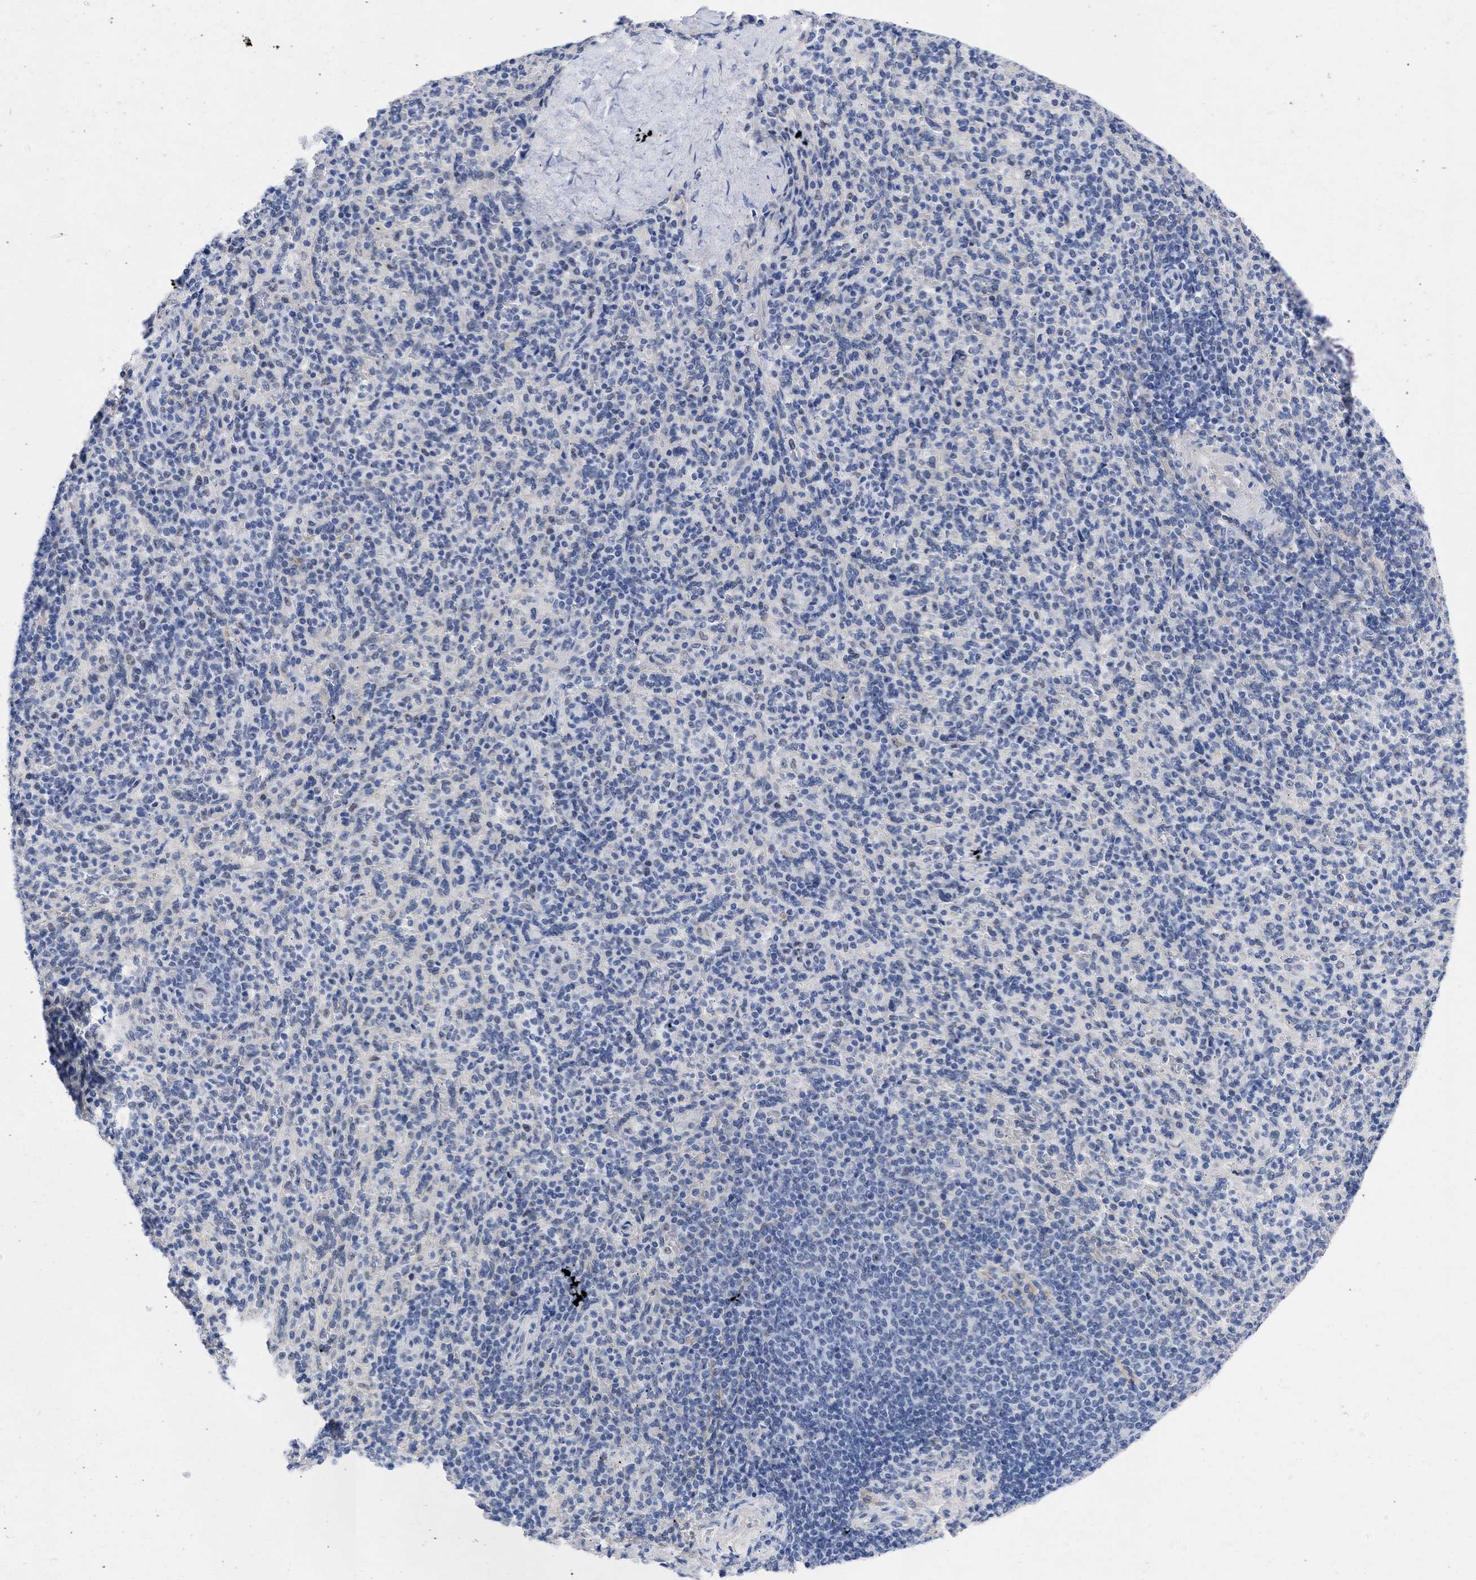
{"staining": {"intensity": "negative", "quantity": "none", "location": "none"}, "tissue": "spleen", "cell_type": "Cells in red pulp", "image_type": "normal", "snomed": [{"axis": "morphology", "description": "Normal tissue, NOS"}, {"axis": "topography", "description": "Spleen"}], "caption": "IHC of unremarkable spleen exhibits no staining in cells in red pulp.", "gene": "DDX41", "patient": {"sex": "male", "age": 36}}